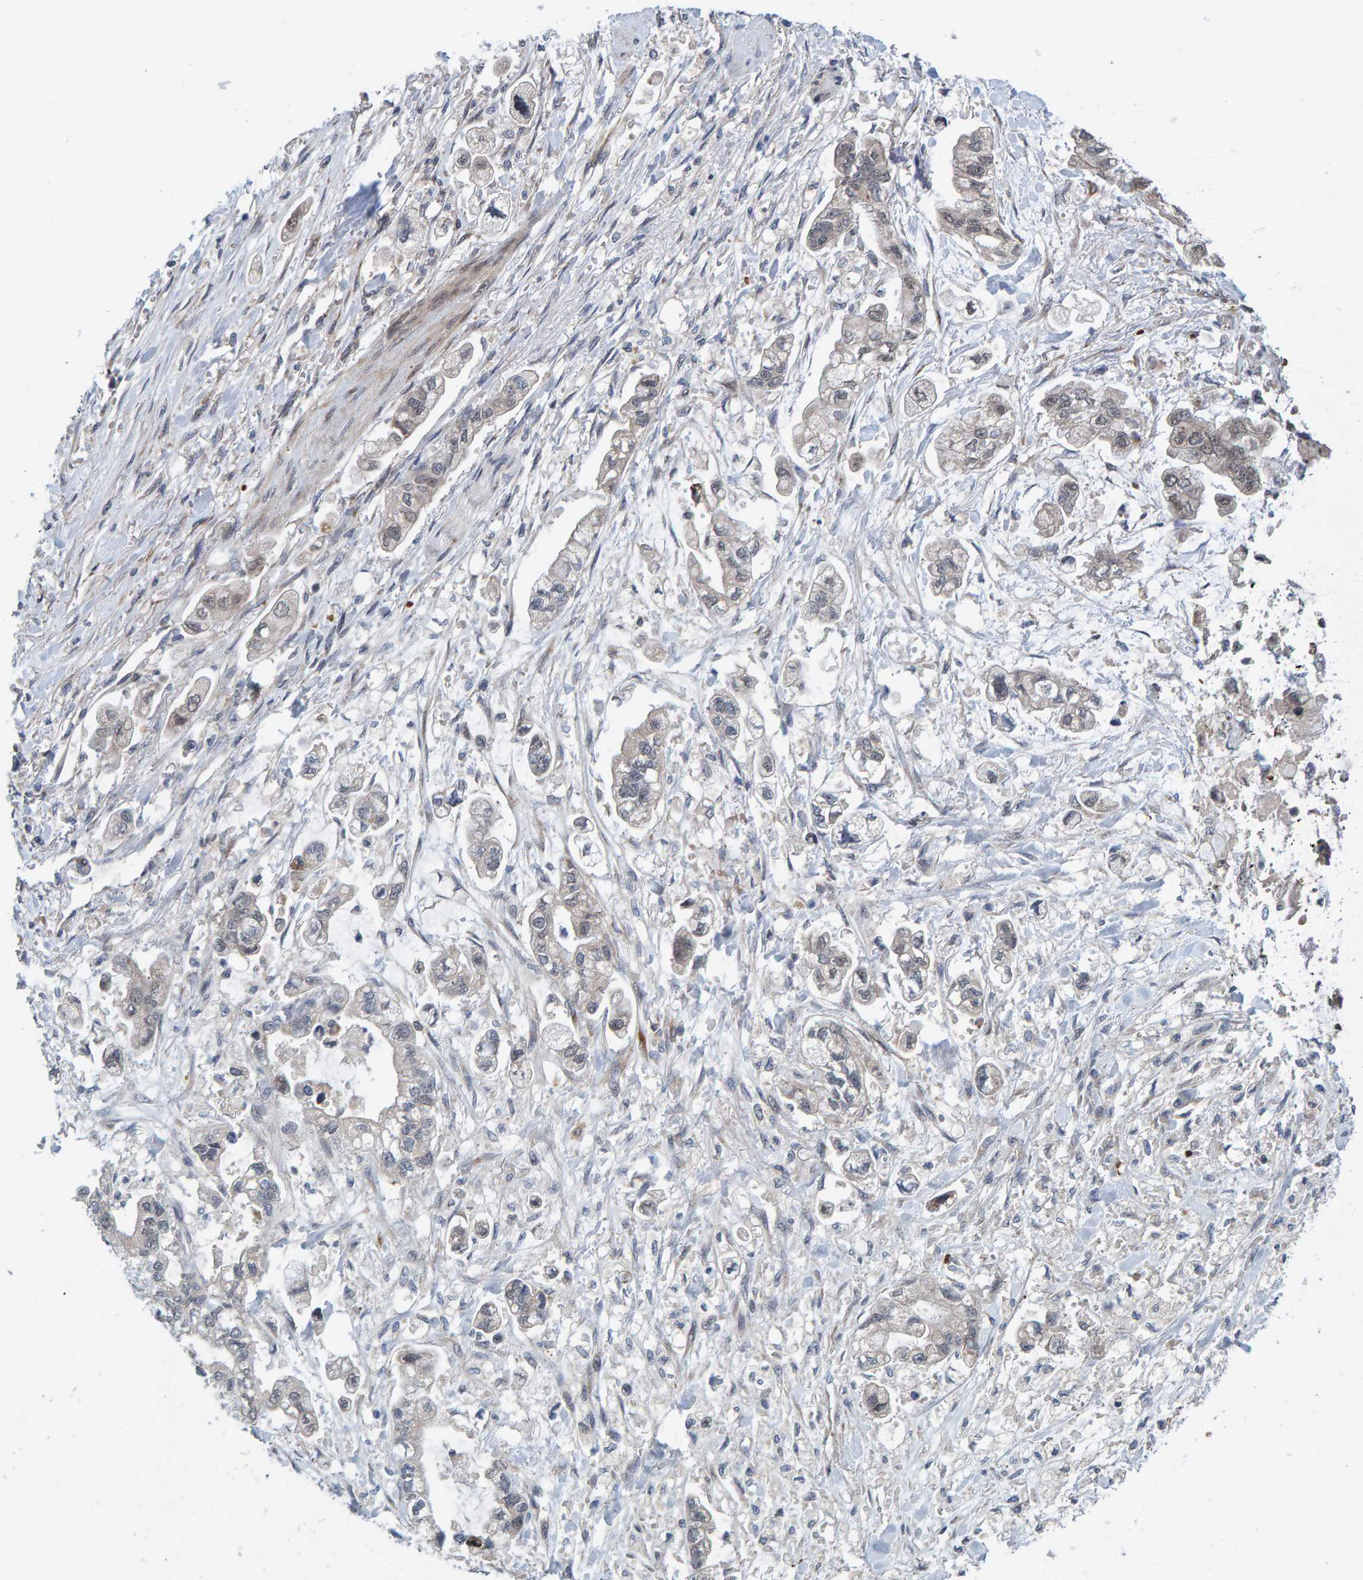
{"staining": {"intensity": "negative", "quantity": "none", "location": "none"}, "tissue": "stomach cancer", "cell_type": "Tumor cells", "image_type": "cancer", "snomed": [{"axis": "morphology", "description": "Normal tissue, NOS"}, {"axis": "morphology", "description": "Adenocarcinoma, NOS"}, {"axis": "topography", "description": "Stomach"}], "caption": "The image shows no staining of tumor cells in stomach adenocarcinoma.", "gene": "MFSD6L", "patient": {"sex": "male", "age": 62}}